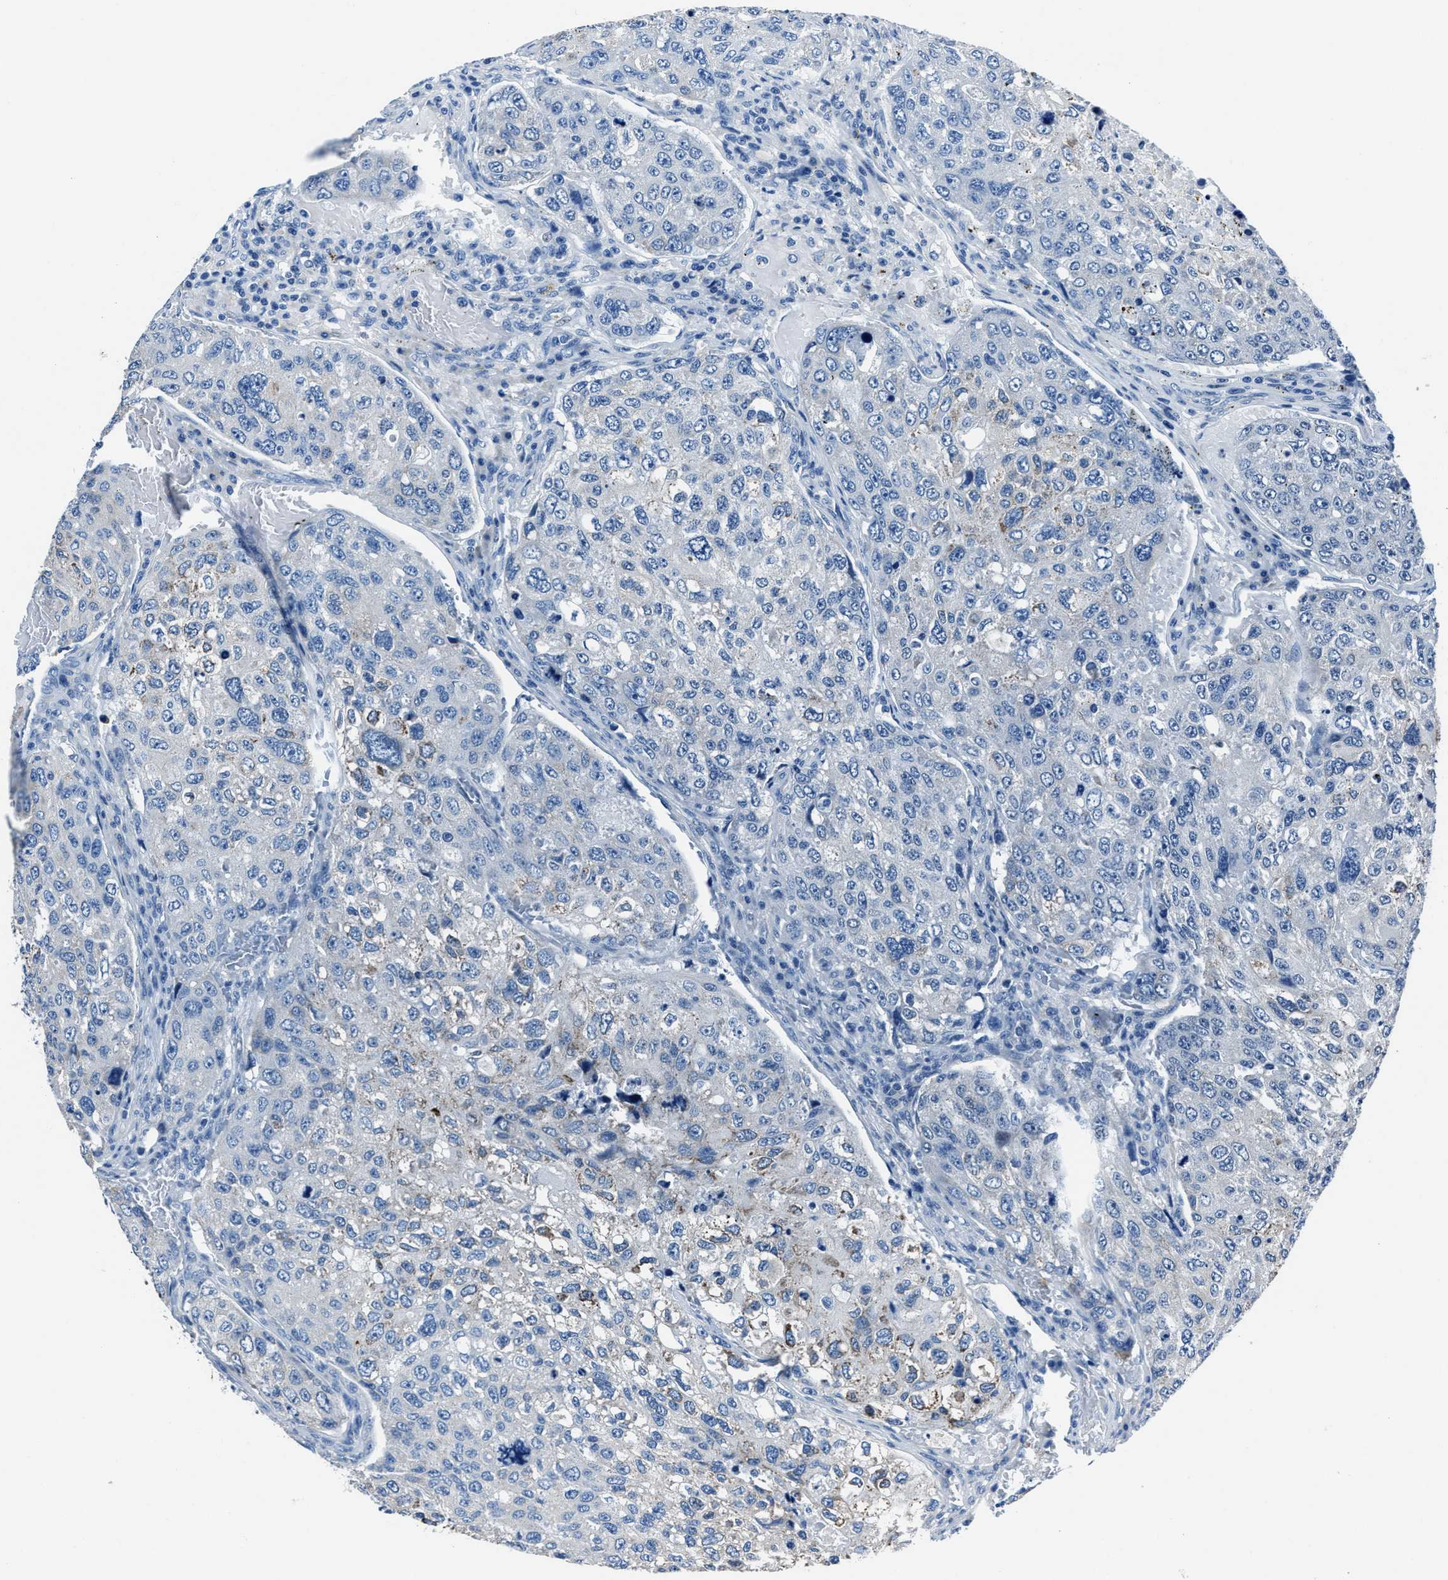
{"staining": {"intensity": "weak", "quantity": "<25%", "location": "cytoplasmic/membranous"}, "tissue": "urothelial cancer", "cell_type": "Tumor cells", "image_type": "cancer", "snomed": [{"axis": "morphology", "description": "Urothelial carcinoma, High grade"}, {"axis": "topography", "description": "Lymph node"}, {"axis": "topography", "description": "Urinary bladder"}], "caption": "Urothelial cancer was stained to show a protein in brown. There is no significant staining in tumor cells.", "gene": "LMO7", "patient": {"sex": "male", "age": 51}}